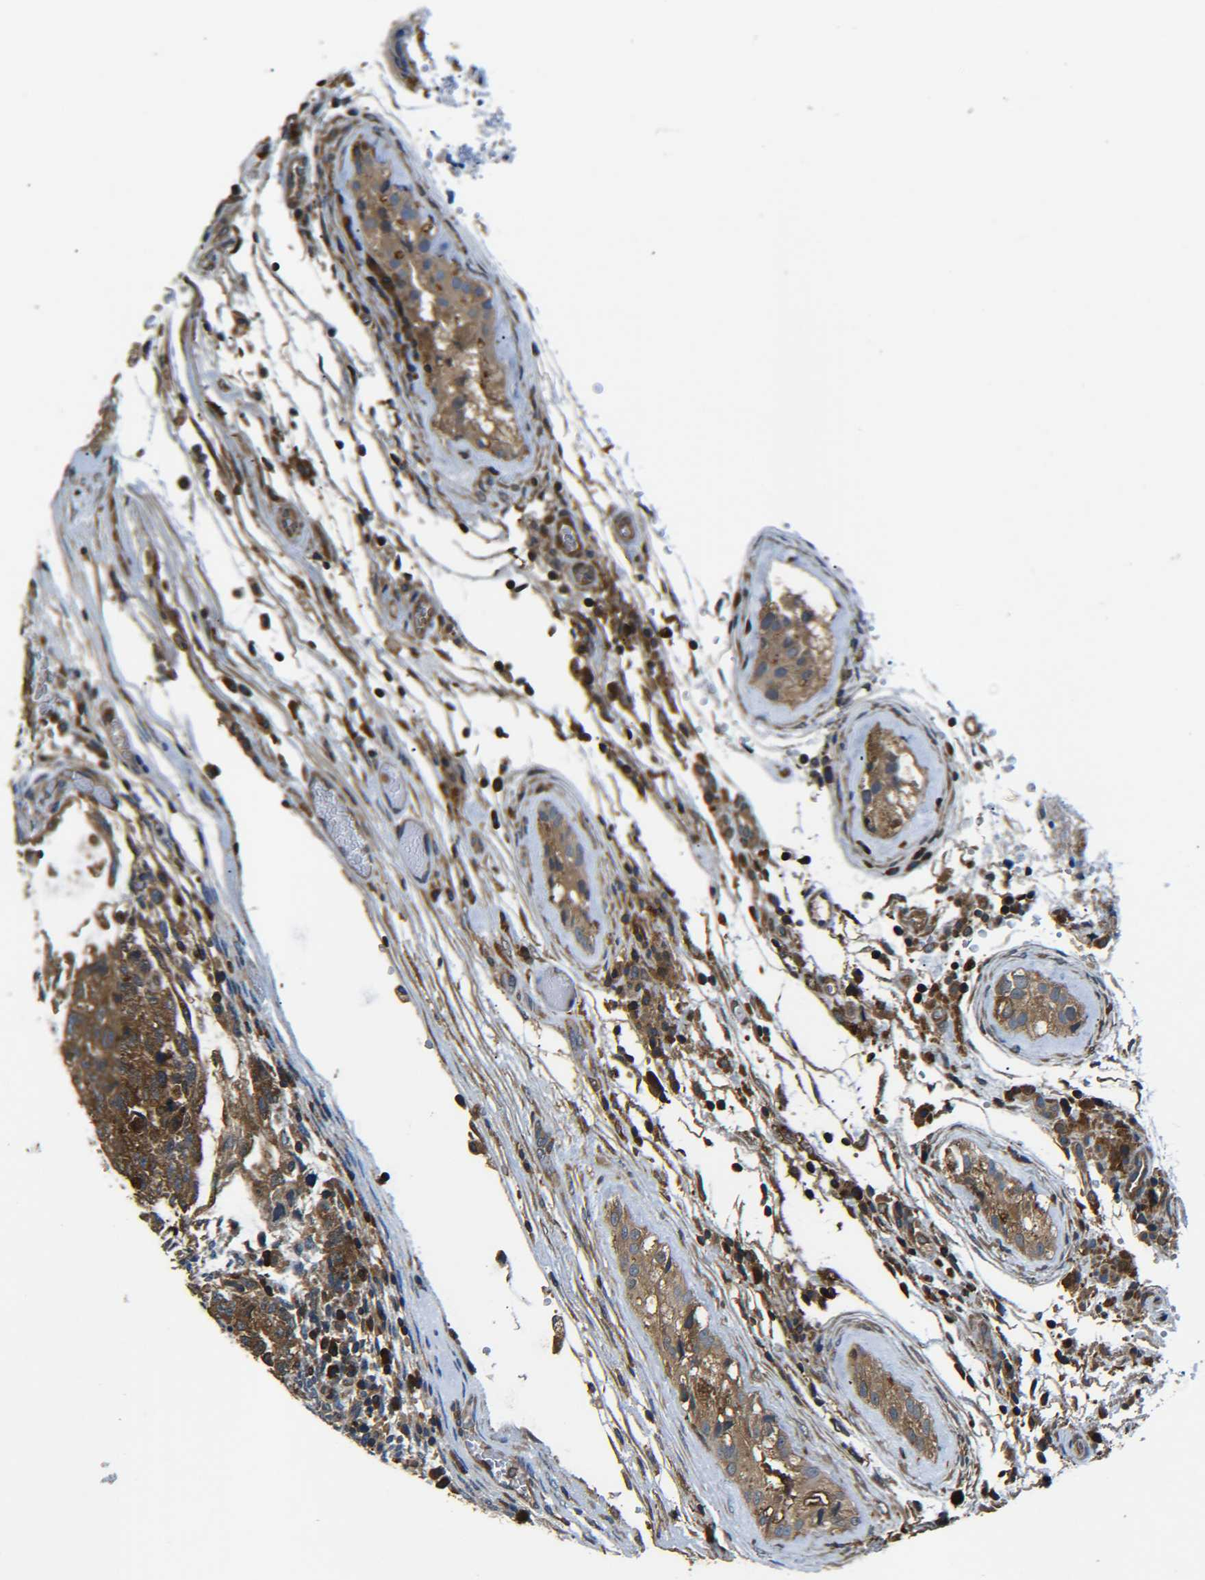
{"staining": {"intensity": "strong", "quantity": ">75%", "location": "cytoplasmic/membranous"}, "tissue": "testis cancer", "cell_type": "Tumor cells", "image_type": "cancer", "snomed": [{"axis": "morphology", "description": "Normal tissue, NOS"}, {"axis": "morphology", "description": "Carcinoma, Embryonal, NOS"}, {"axis": "topography", "description": "Testis"}], "caption": "A histopathology image of testis cancer stained for a protein demonstrates strong cytoplasmic/membranous brown staining in tumor cells. (IHC, brightfield microscopy, high magnification).", "gene": "PREB", "patient": {"sex": "male", "age": 36}}